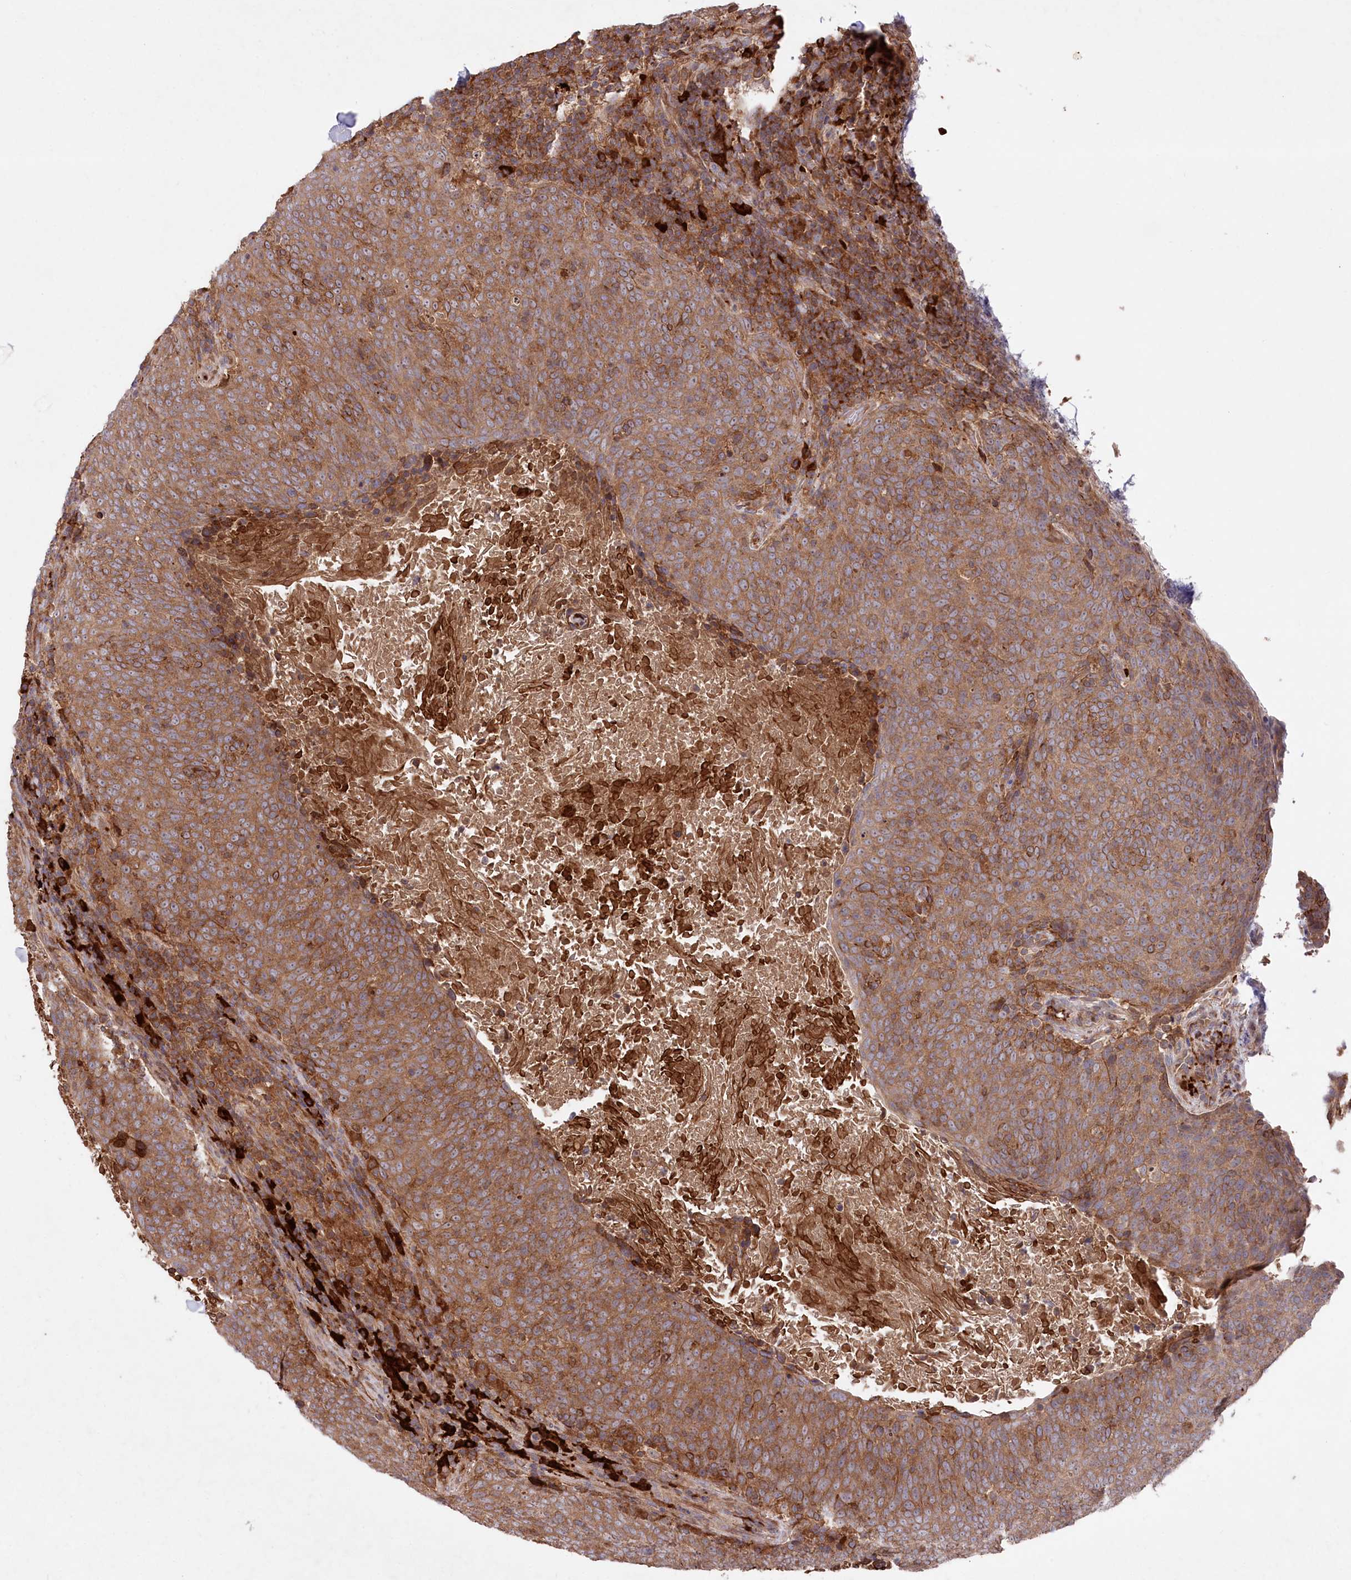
{"staining": {"intensity": "moderate", "quantity": ">75%", "location": "cytoplasmic/membranous"}, "tissue": "head and neck cancer", "cell_type": "Tumor cells", "image_type": "cancer", "snomed": [{"axis": "morphology", "description": "Squamous cell carcinoma, NOS"}, {"axis": "morphology", "description": "Squamous cell carcinoma, metastatic, NOS"}, {"axis": "topography", "description": "Lymph node"}, {"axis": "topography", "description": "Head-Neck"}], "caption": "Squamous cell carcinoma (head and neck) stained with a brown dye demonstrates moderate cytoplasmic/membranous positive positivity in approximately >75% of tumor cells.", "gene": "PPP1R21", "patient": {"sex": "male", "age": 62}}